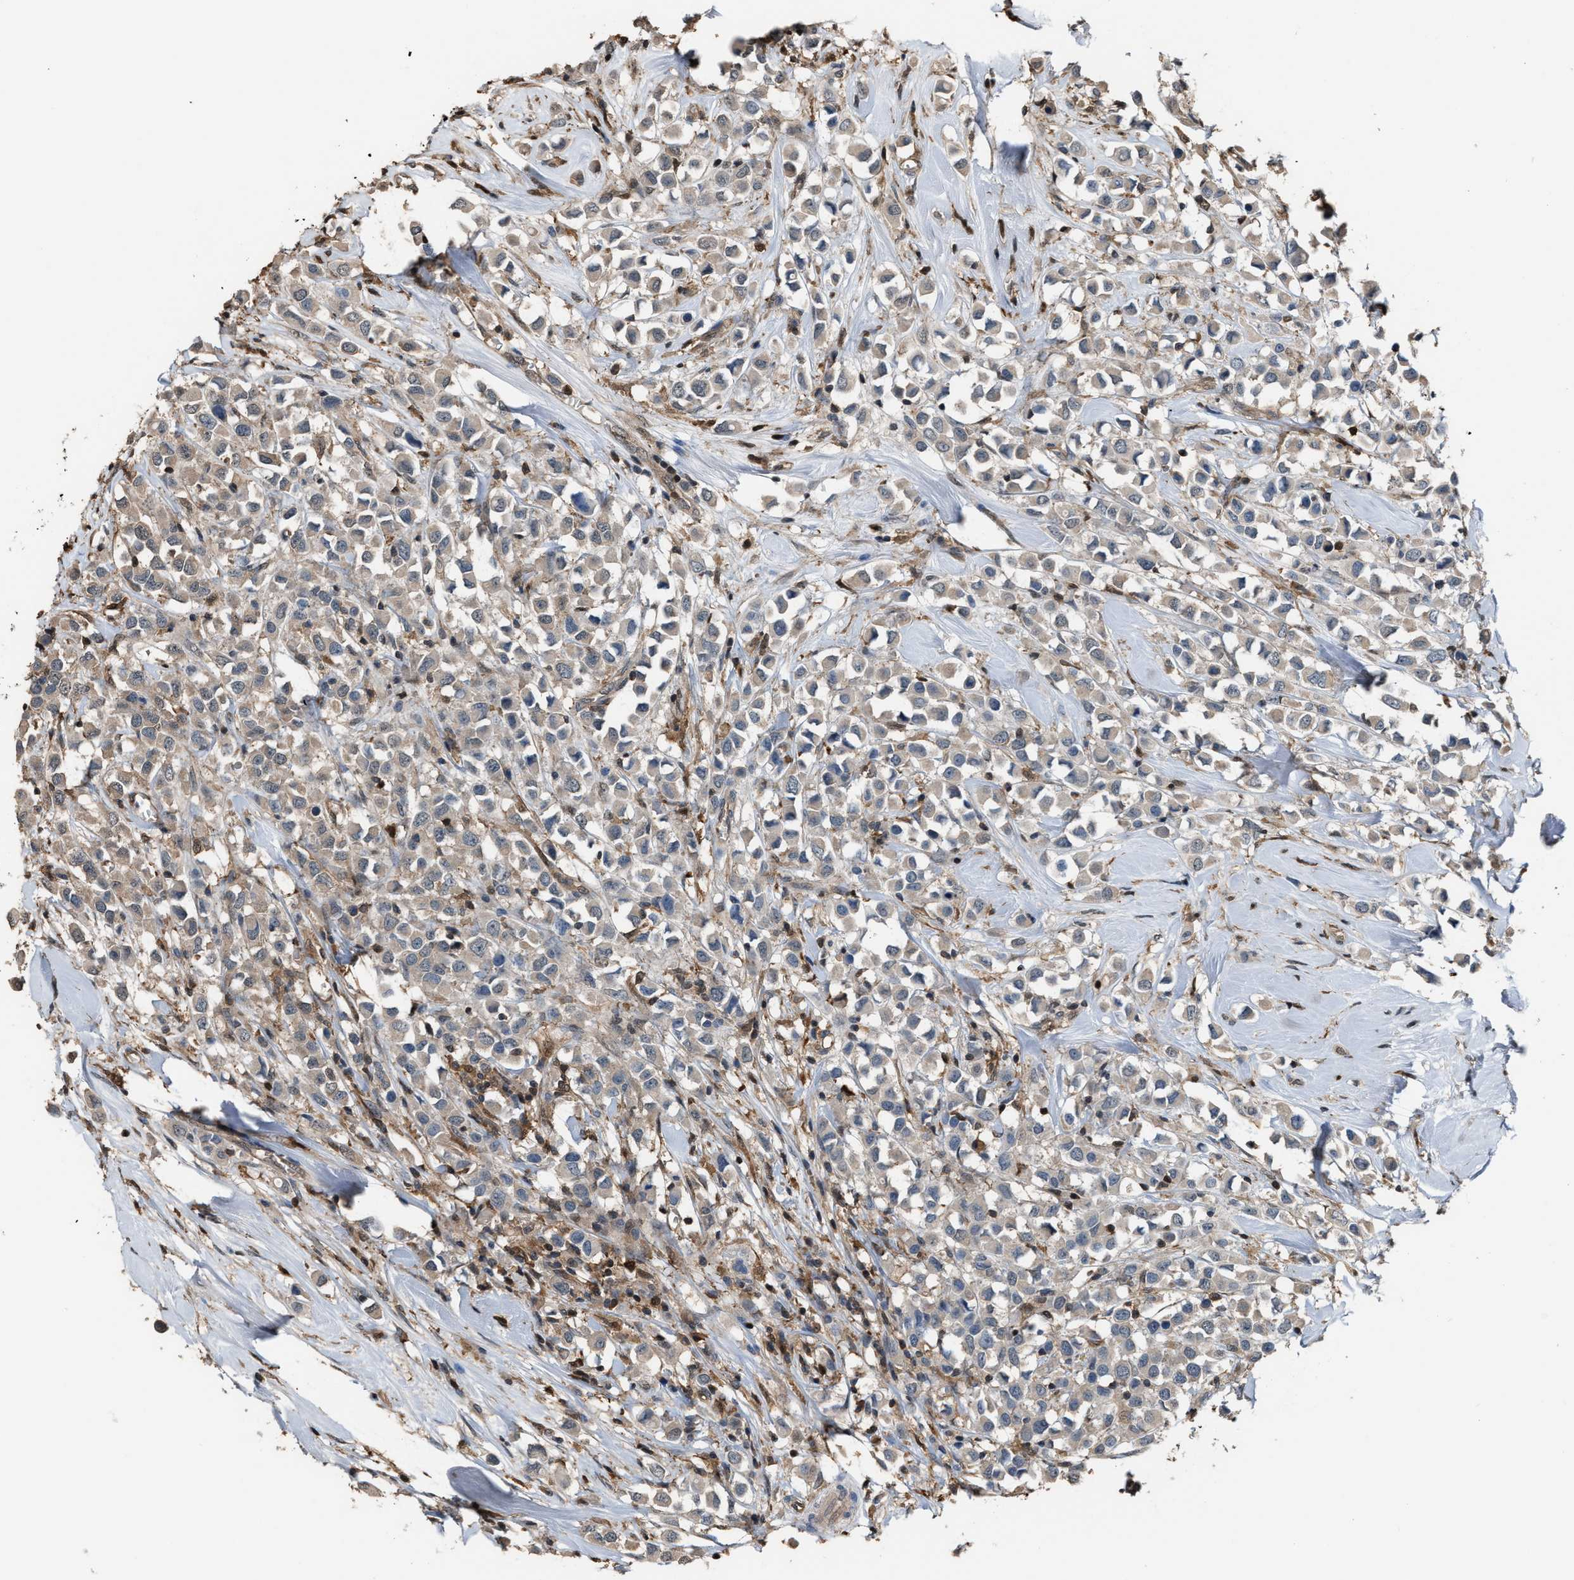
{"staining": {"intensity": "weak", "quantity": ">75%", "location": "cytoplasmic/membranous"}, "tissue": "breast cancer", "cell_type": "Tumor cells", "image_type": "cancer", "snomed": [{"axis": "morphology", "description": "Duct carcinoma"}, {"axis": "topography", "description": "Breast"}], "caption": "Breast cancer was stained to show a protein in brown. There is low levels of weak cytoplasmic/membranous expression in approximately >75% of tumor cells. The staining was performed using DAB to visualize the protein expression in brown, while the nuclei were stained in blue with hematoxylin (Magnification: 20x).", "gene": "MTPN", "patient": {"sex": "female", "age": 61}}